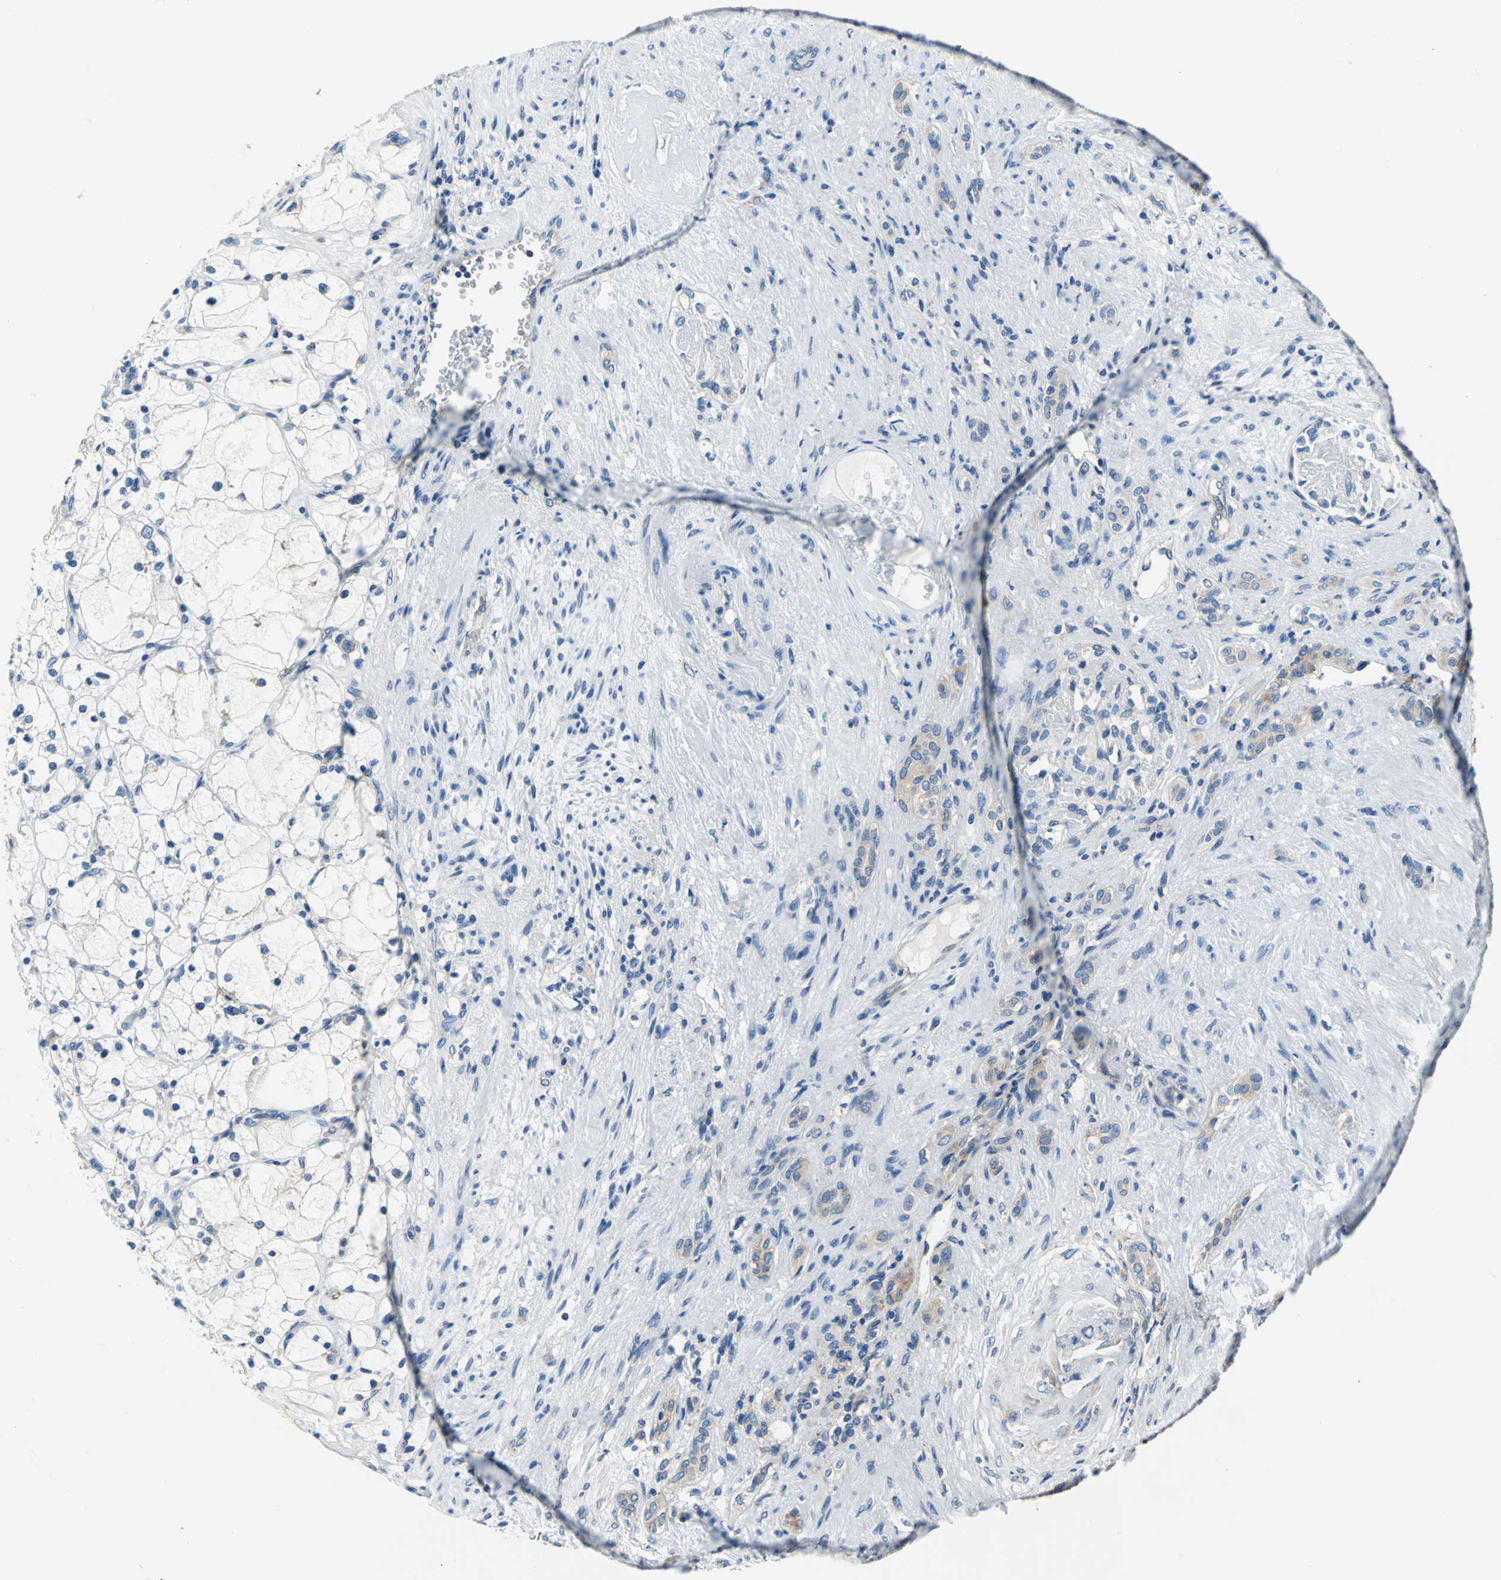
{"staining": {"intensity": "negative", "quantity": "none", "location": "none"}, "tissue": "renal cancer", "cell_type": "Tumor cells", "image_type": "cancer", "snomed": [{"axis": "morphology", "description": "Adenocarcinoma, NOS"}, {"axis": "topography", "description": "Kidney"}], "caption": "Renal adenocarcinoma was stained to show a protein in brown. There is no significant positivity in tumor cells.", "gene": "TRIM25", "patient": {"sex": "female", "age": 83}}